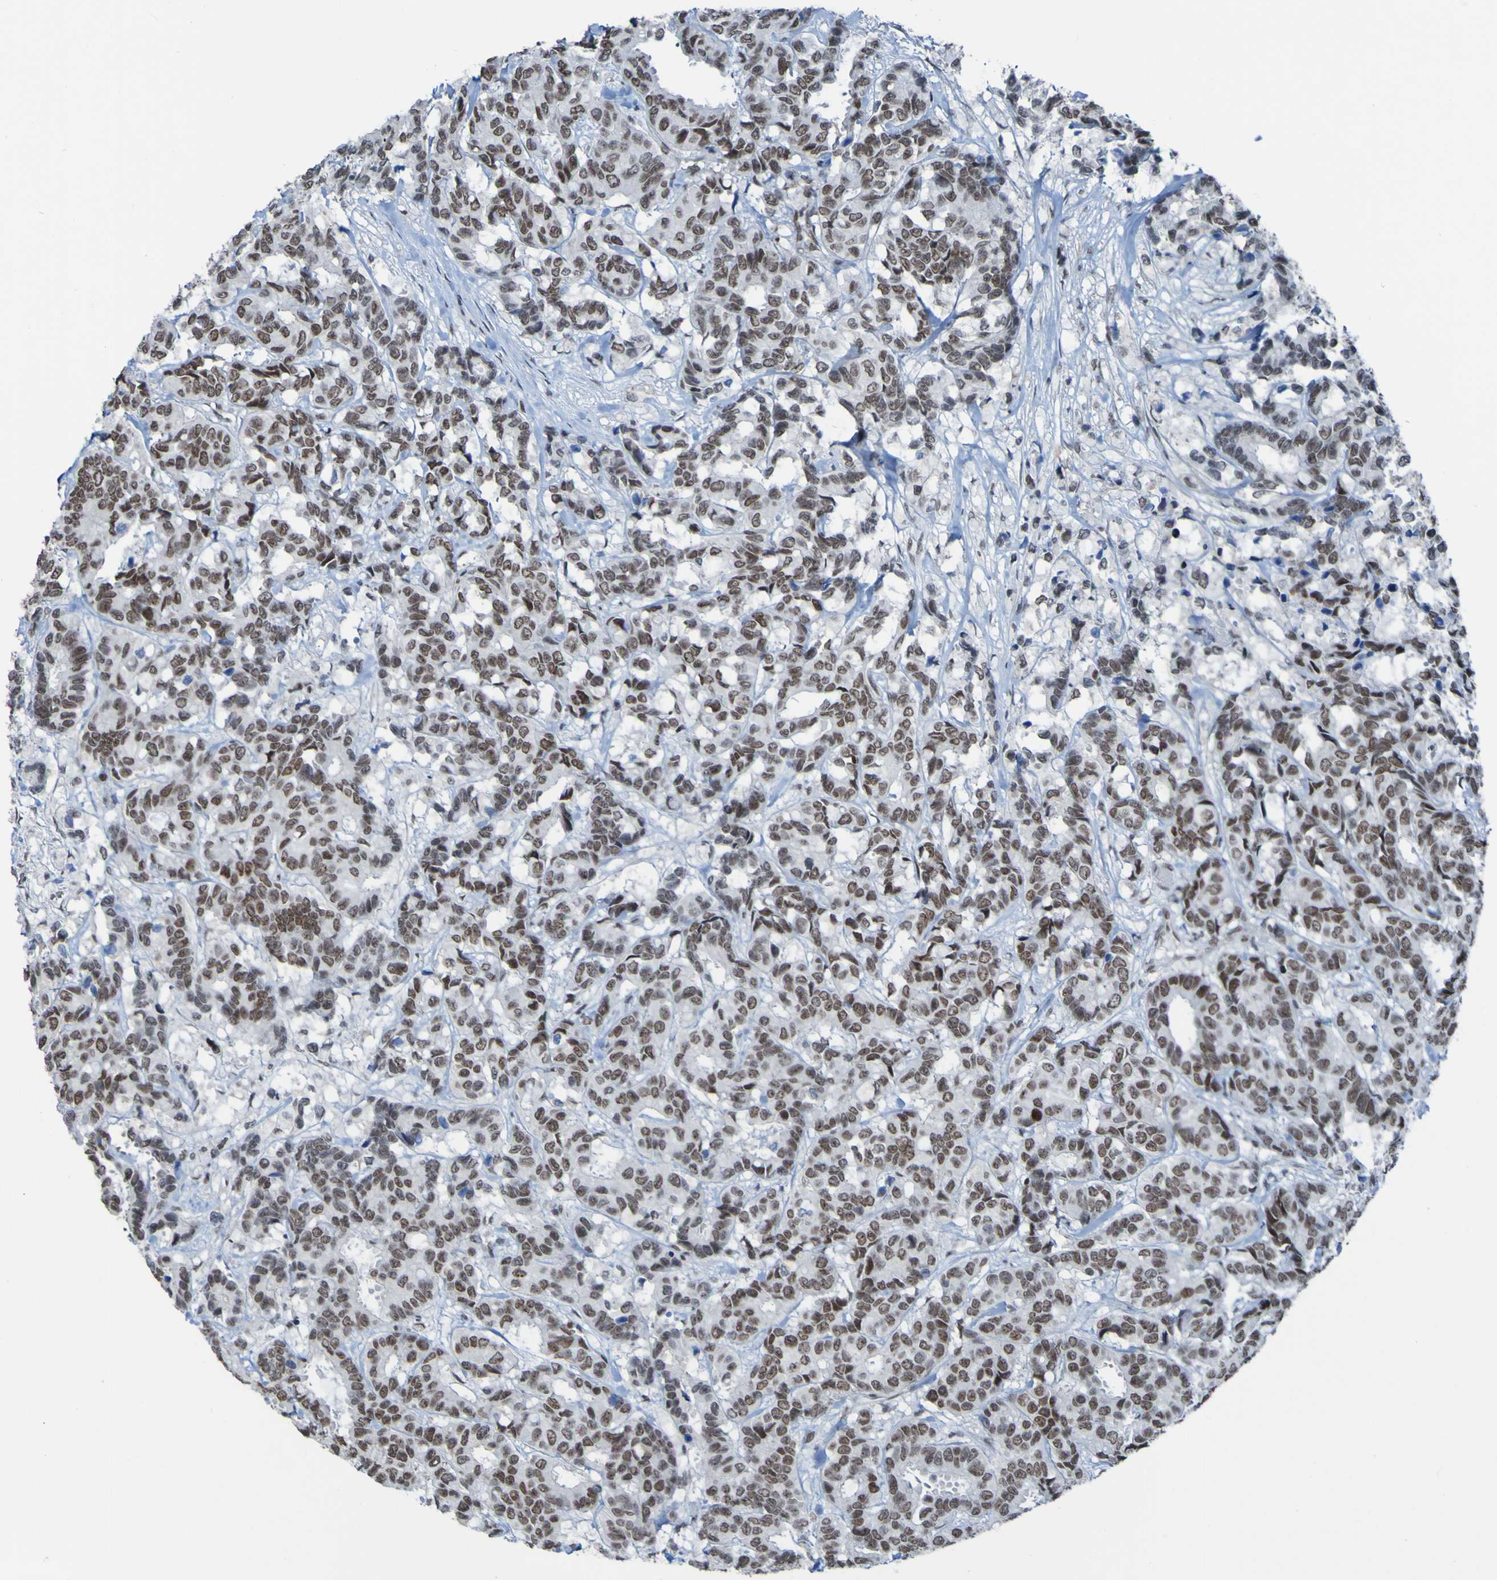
{"staining": {"intensity": "moderate", "quantity": ">75%", "location": "nuclear"}, "tissue": "breast cancer", "cell_type": "Tumor cells", "image_type": "cancer", "snomed": [{"axis": "morphology", "description": "Duct carcinoma"}, {"axis": "topography", "description": "Breast"}], "caption": "Immunohistochemistry of human breast cancer reveals medium levels of moderate nuclear positivity in approximately >75% of tumor cells.", "gene": "PHF2", "patient": {"sex": "female", "age": 87}}